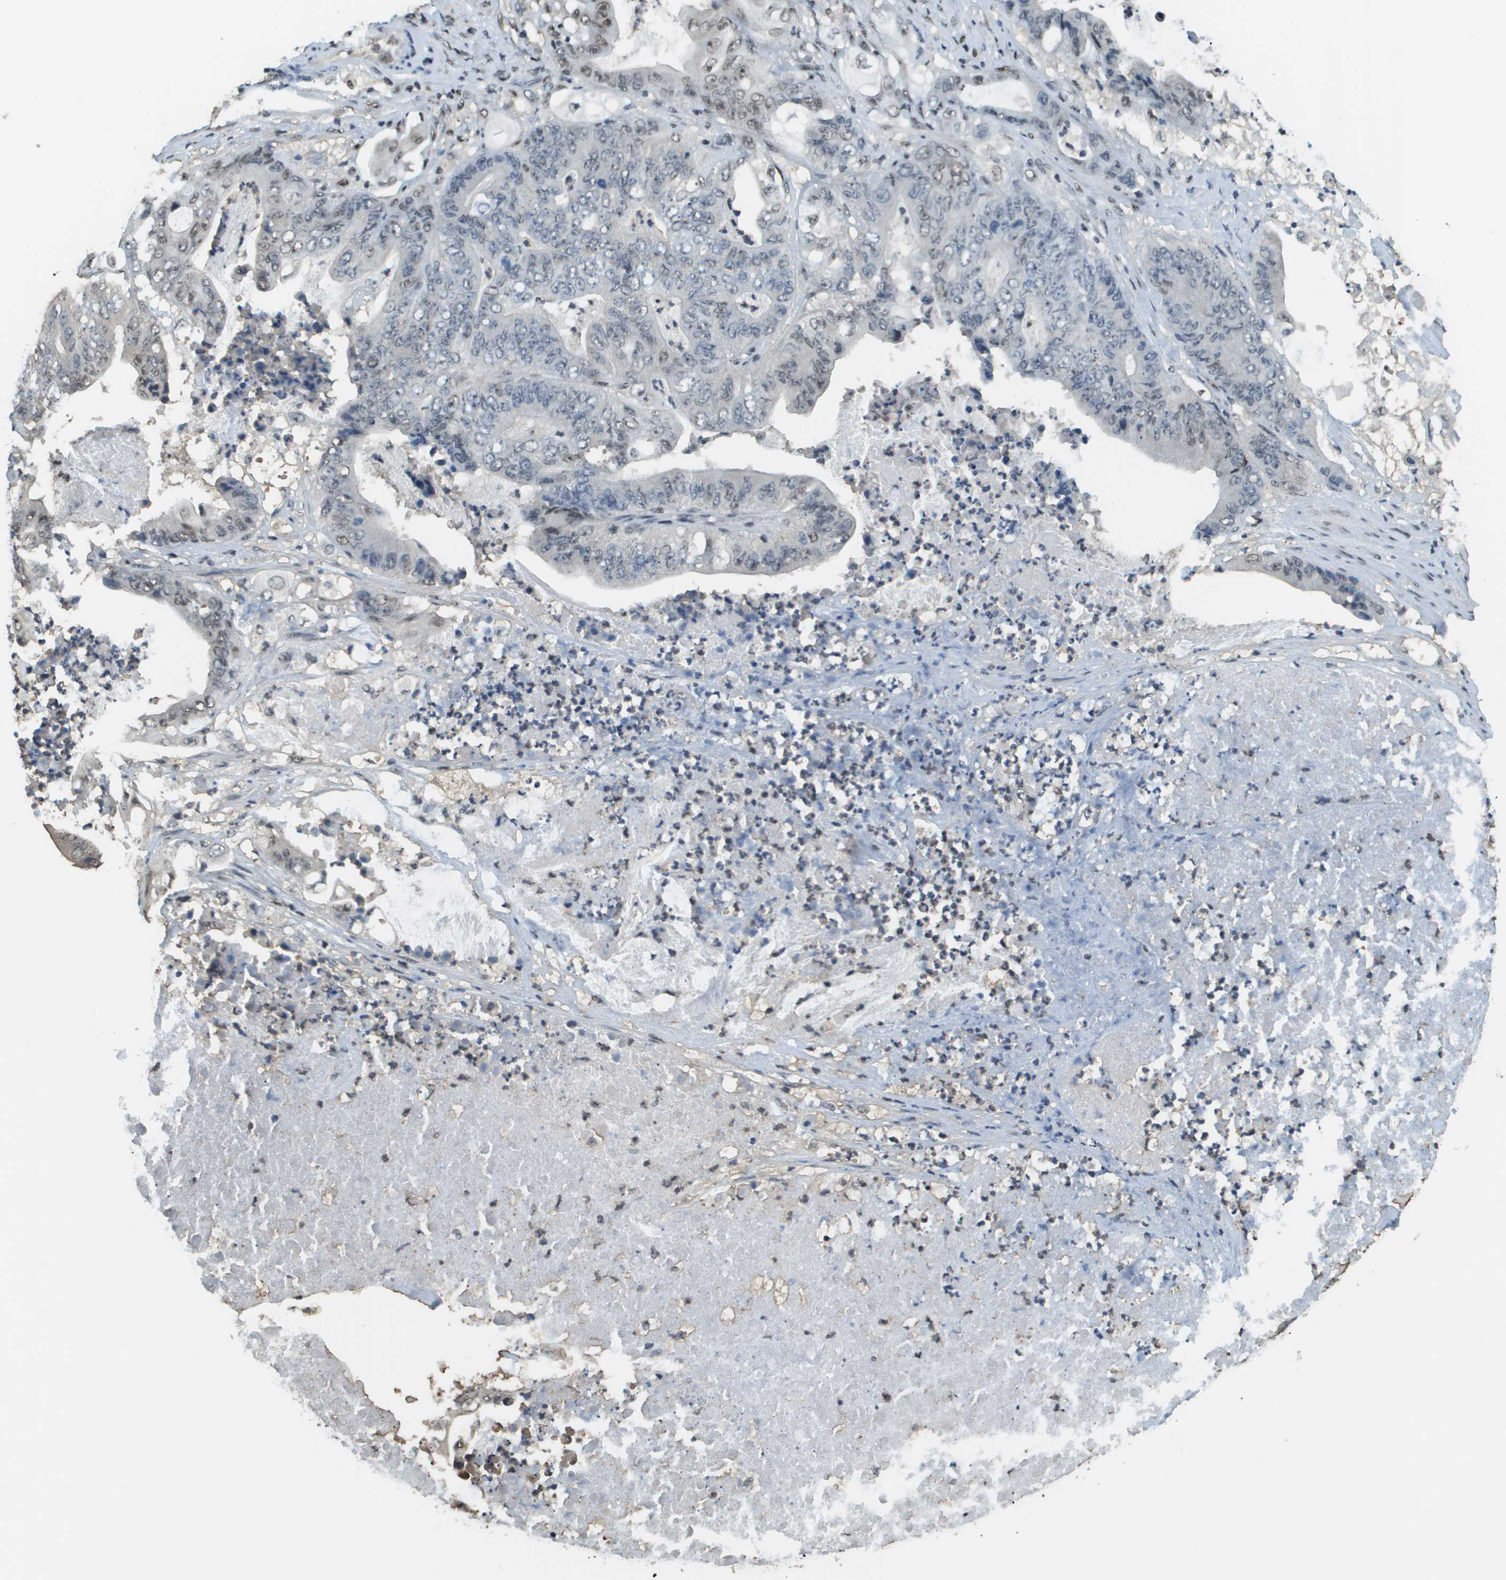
{"staining": {"intensity": "weak", "quantity": "25%-75%", "location": "nuclear"}, "tissue": "stomach cancer", "cell_type": "Tumor cells", "image_type": "cancer", "snomed": [{"axis": "morphology", "description": "Adenocarcinoma, NOS"}, {"axis": "topography", "description": "Stomach"}], "caption": "Stomach adenocarcinoma tissue displays weak nuclear expression in about 25%-75% of tumor cells, visualized by immunohistochemistry.", "gene": "SP100", "patient": {"sex": "female", "age": 73}}